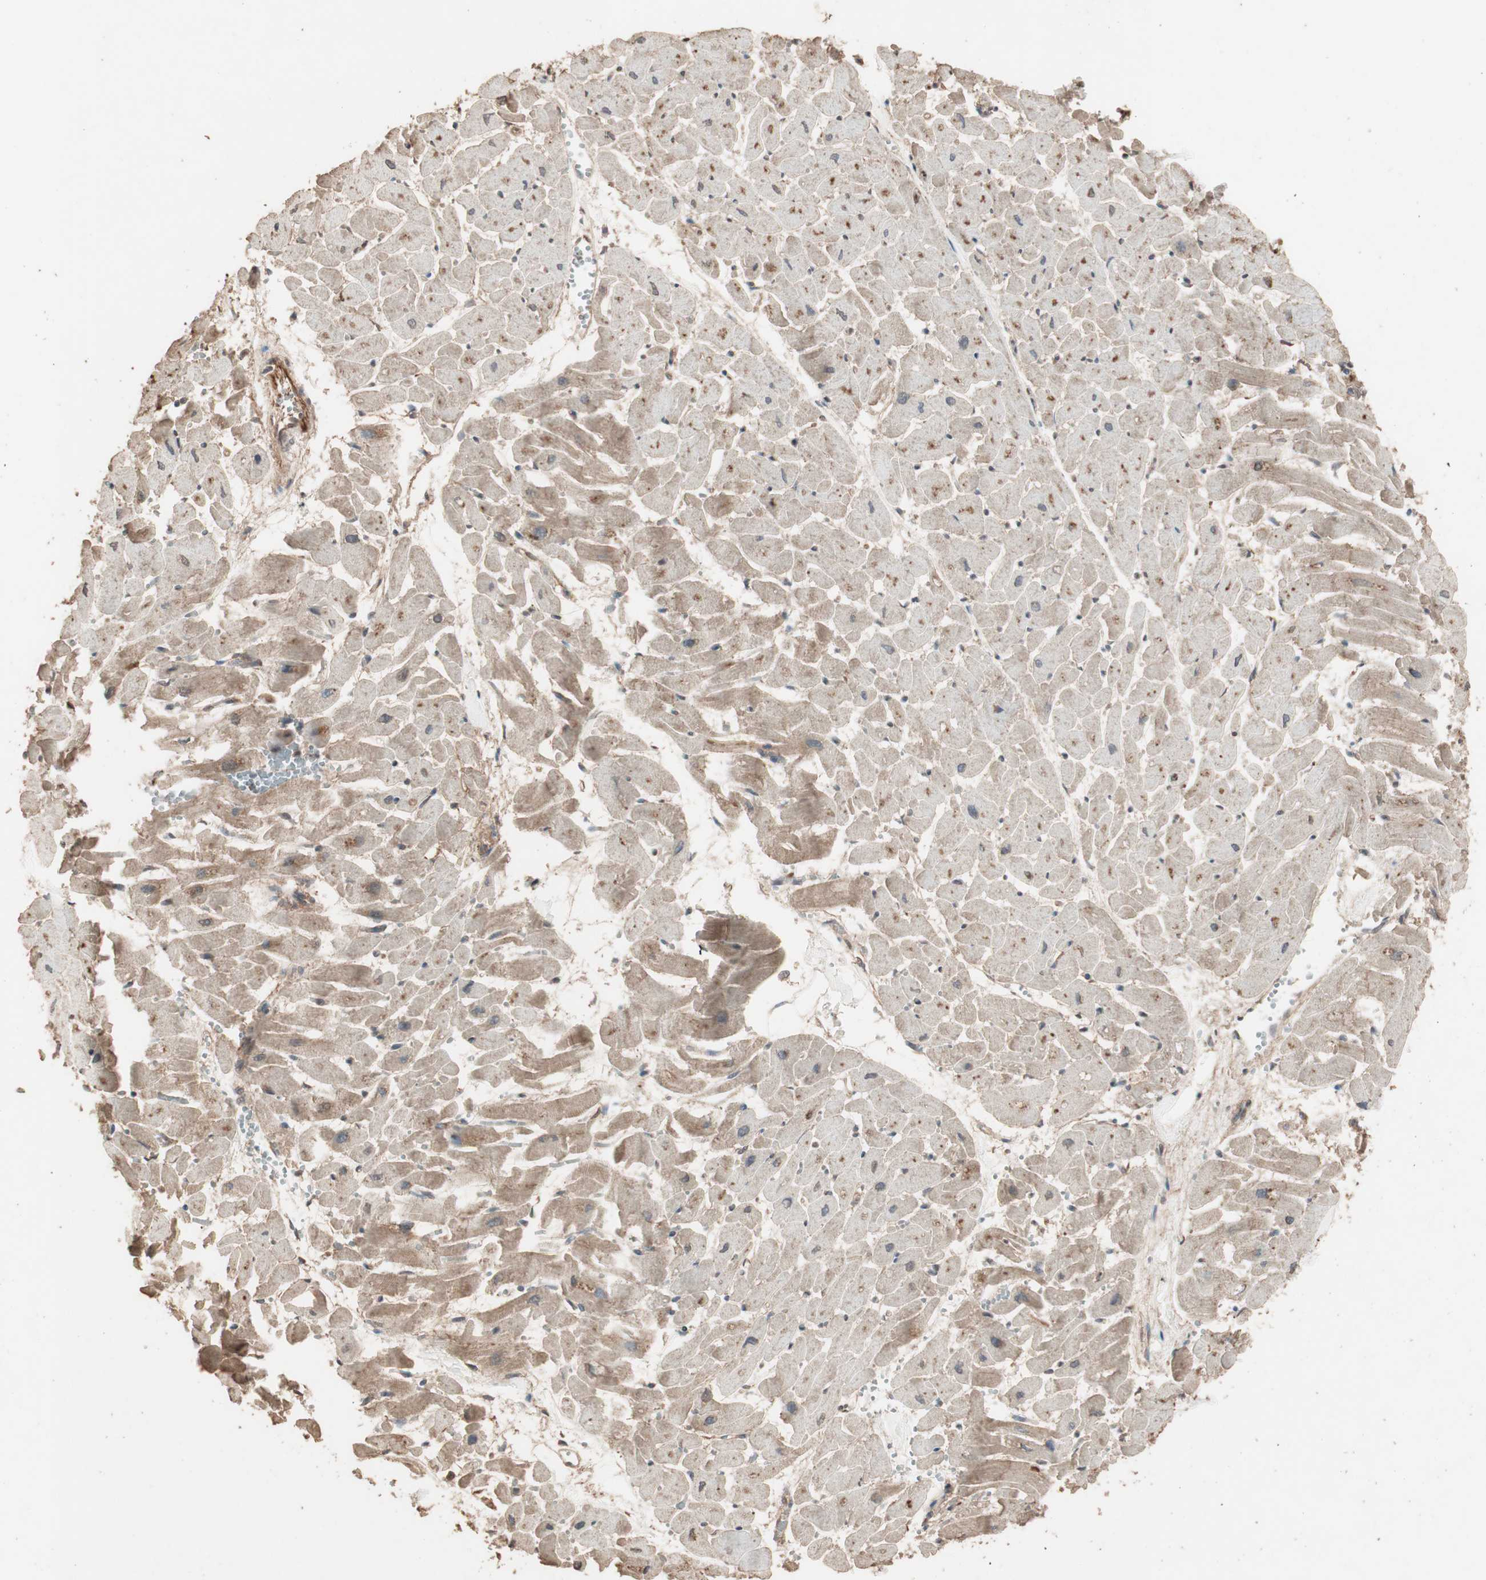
{"staining": {"intensity": "moderate", "quantity": ">75%", "location": "cytoplasmic/membranous,nuclear"}, "tissue": "heart muscle", "cell_type": "Cardiomyocytes", "image_type": "normal", "snomed": [{"axis": "morphology", "description": "Normal tissue, NOS"}, {"axis": "topography", "description": "Heart"}], "caption": "This image displays IHC staining of normal heart muscle, with medium moderate cytoplasmic/membranous,nuclear expression in approximately >75% of cardiomyocytes.", "gene": "USP20", "patient": {"sex": "female", "age": 19}}